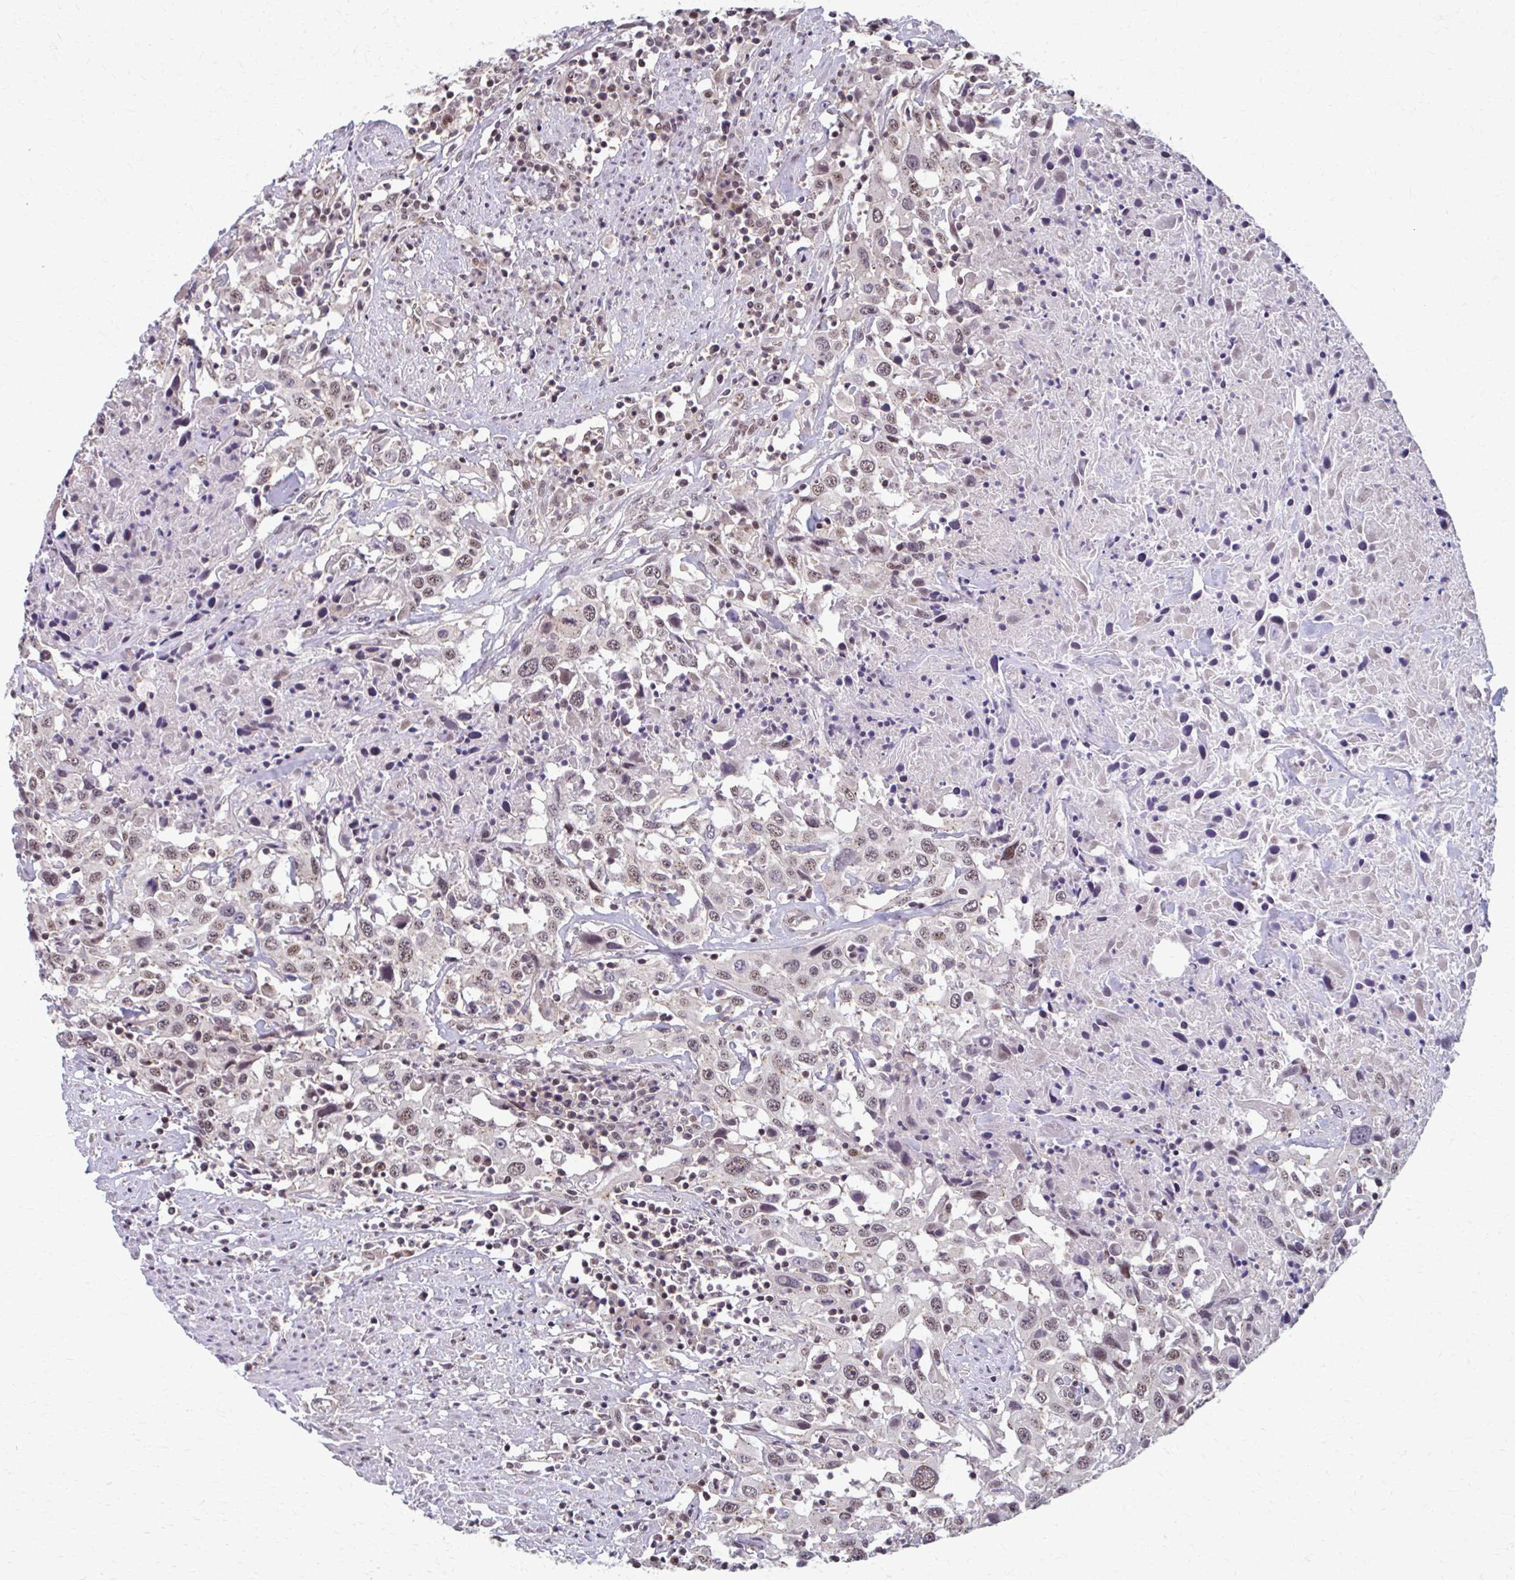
{"staining": {"intensity": "weak", "quantity": ">75%", "location": "nuclear"}, "tissue": "urothelial cancer", "cell_type": "Tumor cells", "image_type": "cancer", "snomed": [{"axis": "morphology", "description": "Urothelial carcinoma, High grade"}, {"axis": "topography", "description": "Urinary bladder"}], "caption": "Urothelial carcinoma (high-grade) stained with a brown dye demonstrates weak nuclear positive expression in about >75% of tumor cells.", "gene": "SETBP1", "patient": {"sex": "male", "age": 61}}